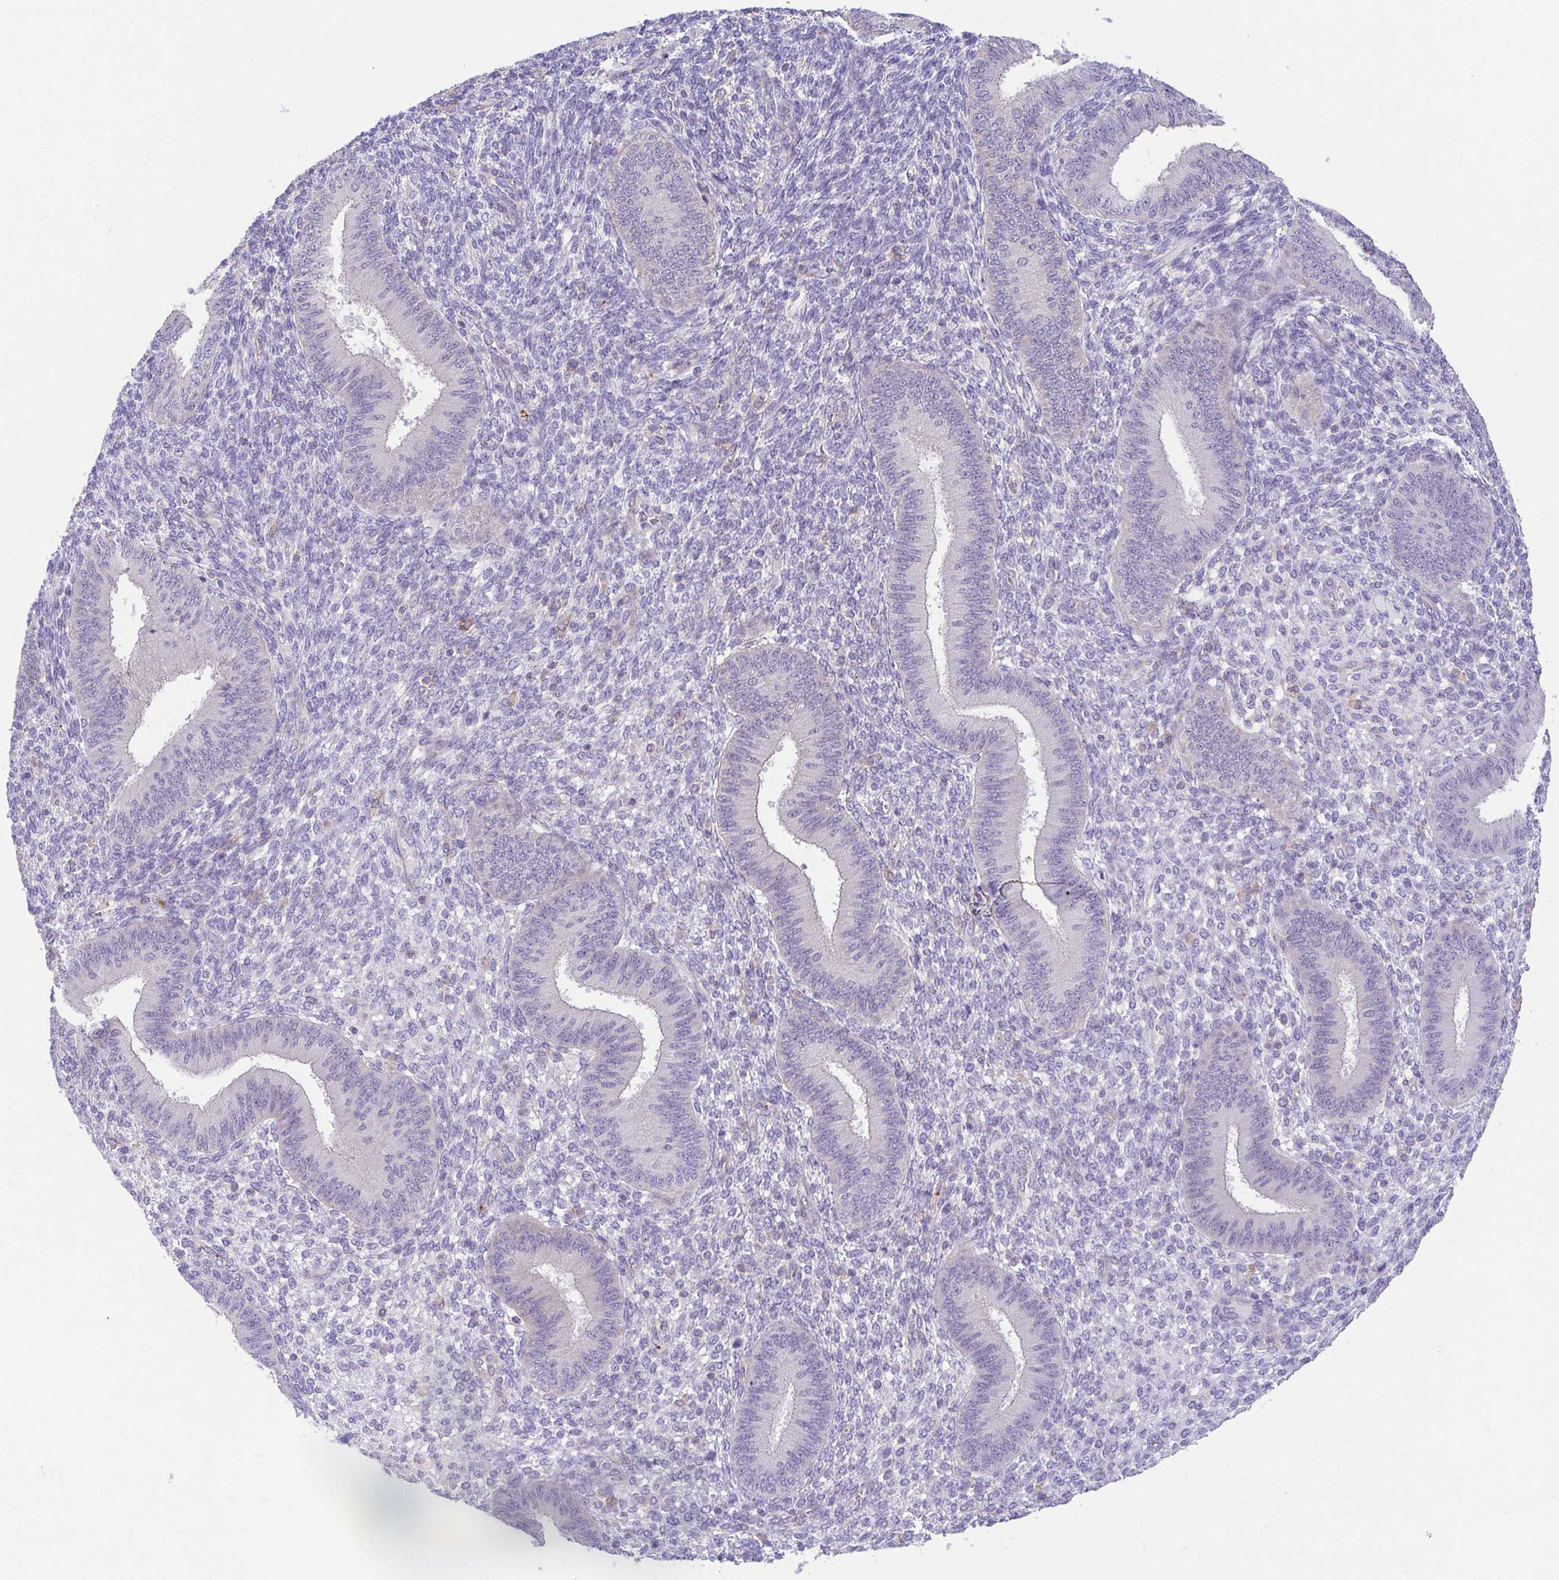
{"staining": {"intensity": "negative", "quantity": "none", "location": "none"}, "tissue": "endometrium", "cell_type": "Cells in endometrial stroma", "image_type": "normal", "snomed": [{"axis": "morphology", "description": "Normal tissue, NOS"}, {"axis": "topography", "description": "Endometrium"}], "caption": "Micrograph shows no significant protein expression in cells in endometrial stroma of benign endometrium.", "gene": "PRR14L", "patient": {"sex": "female", "age": 39}}